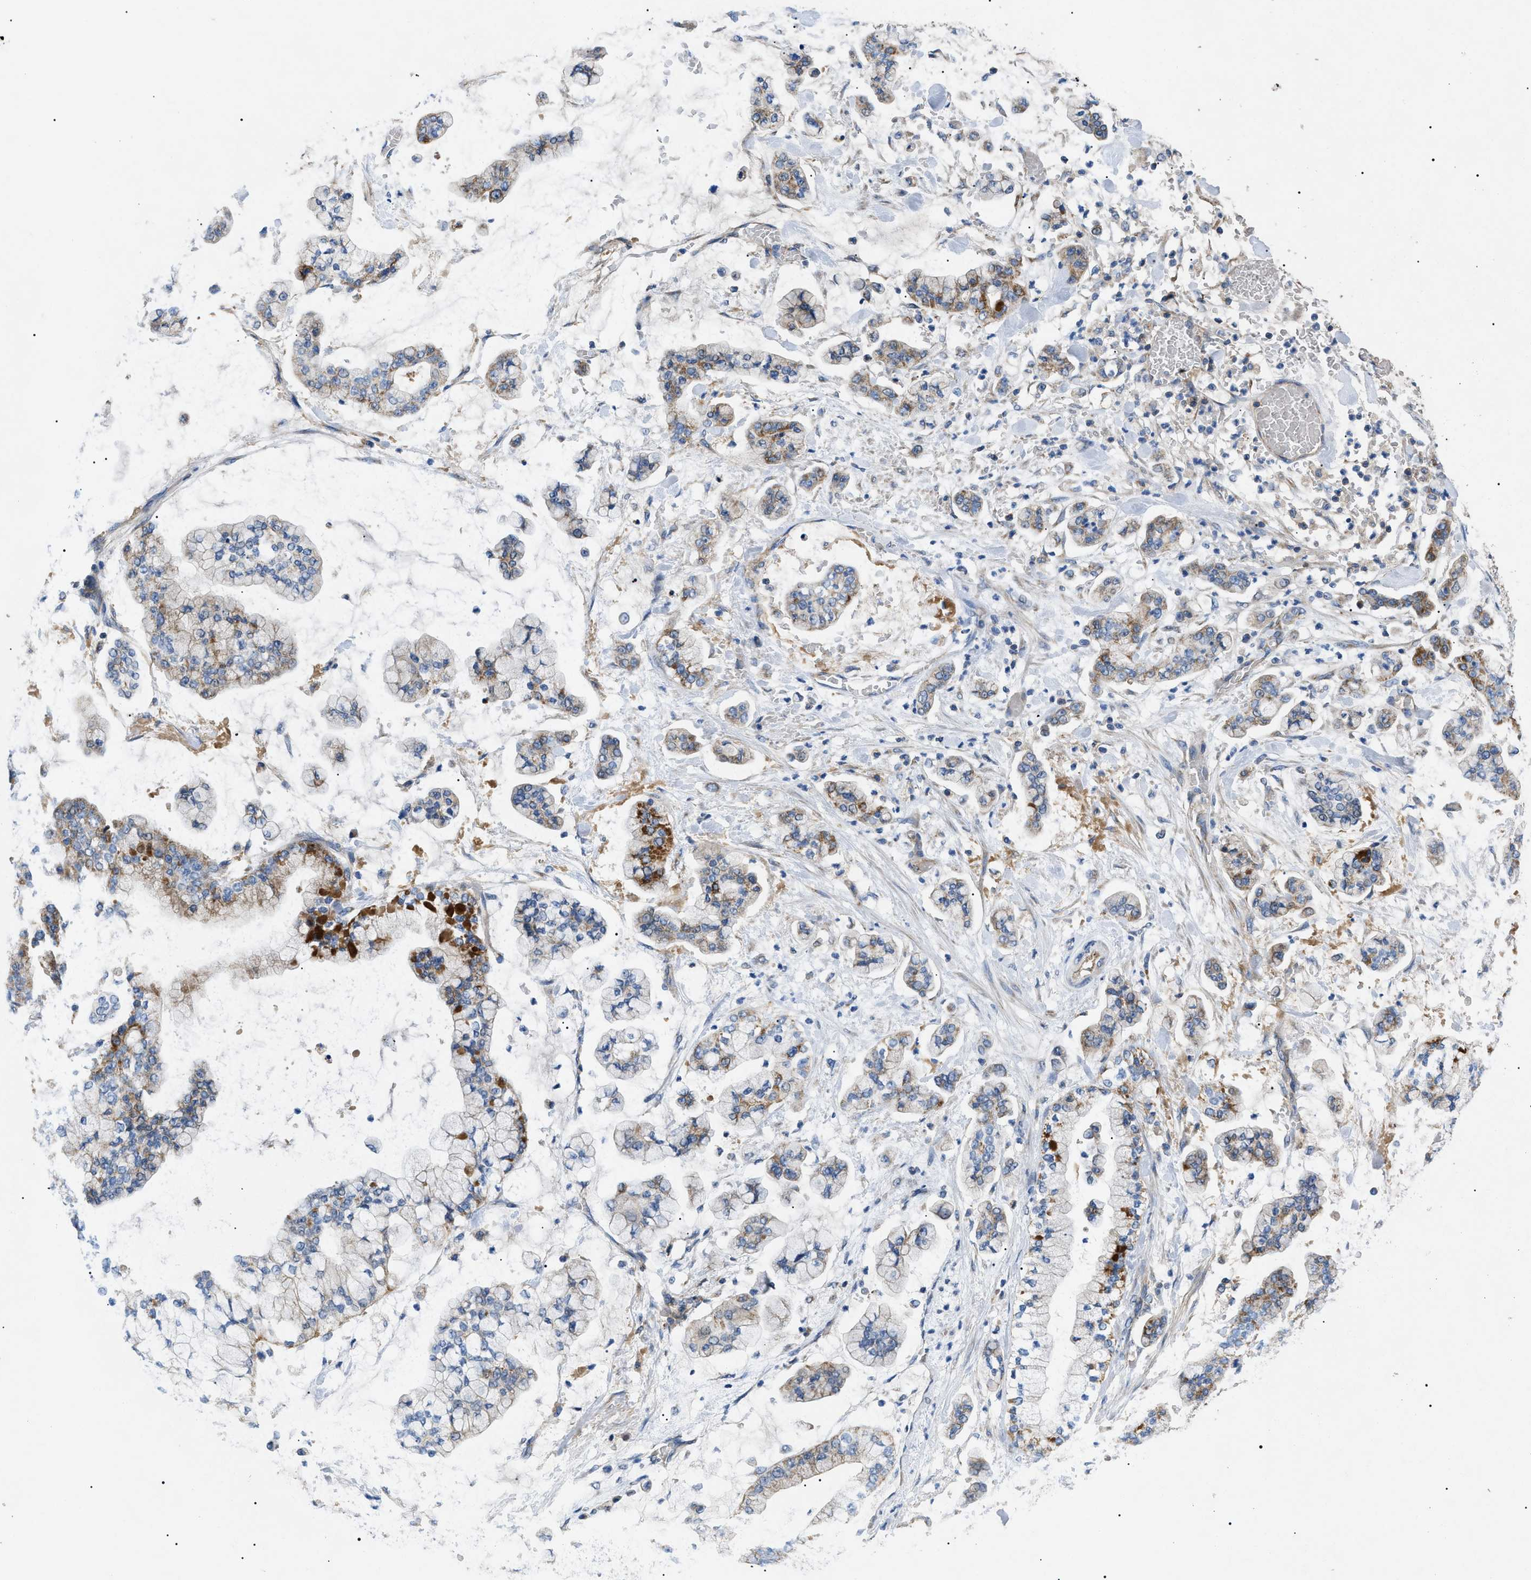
{"staining": {"intensity": "moderate", "quantity": "25%-75%", "location": "cytoplasmic/membranous"}, "tissue": "stomach cancer", "cell_type": "Tumor cells", "image_type": "cancer", "snomed": [{"axis": "morphology", "description": "Normal tissue, NOS"}, {"axis": "morphology", "description": "Adenocarcinoma, NOS"}, {"axis": "topography", "description": "Stomach, upper"}, {"axis": "topography", "description": "Stomach"}], "caption": "Protein staining reveals moderate cytoplasmic/membranous positivity in approximately 25%-75% of tumor cells in stomach adenocarcinoma.", "gene": "TOMM6", "patient": {"sex": "male", "age": 76}}